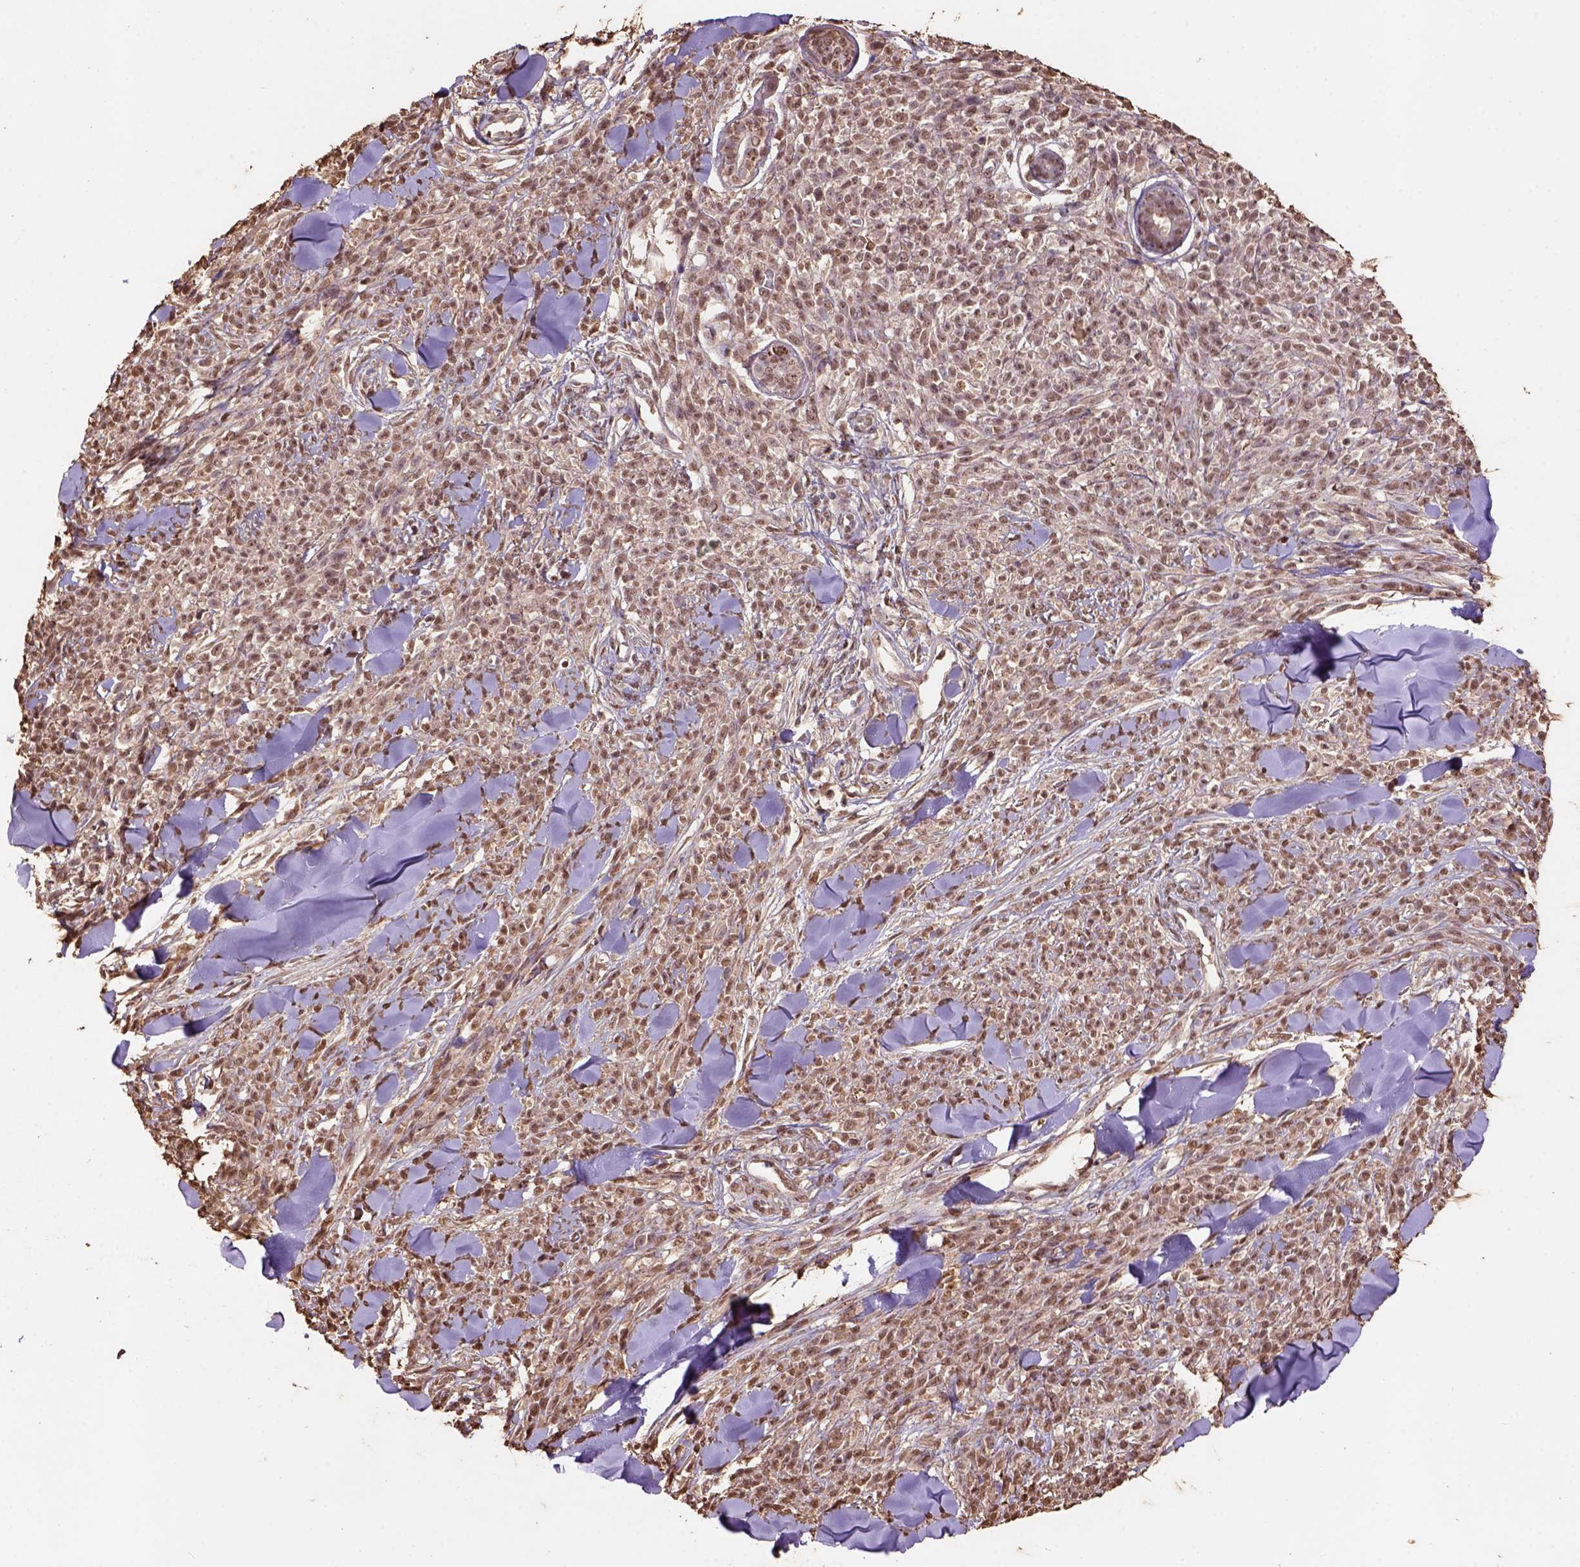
{"staining": {"intensity": "moderate", "quantity": "25%-75%", "location": "nuclear"}, "tissue": "melanoma", "cell_type": "Tumor cells", "image_type": "cancer", "snomed": [{"axis": "morphology", "description": "Malignant melanoma, NOS"}, {"axis": "topography", "description": "Skin"}, {"axis": "topography", "description": "Skin of trunk"}], "caption": "IHC micrograph of neoplastic tissue: melanoma stained using immunohistochemistry exhibits medium levels of moderate protein expression localized specifically in the nuclear of tumor cells, appearing as a nuclear brown color.", "gene": "CSTF2T", "patient": {"sex": "male", "age": 74}}